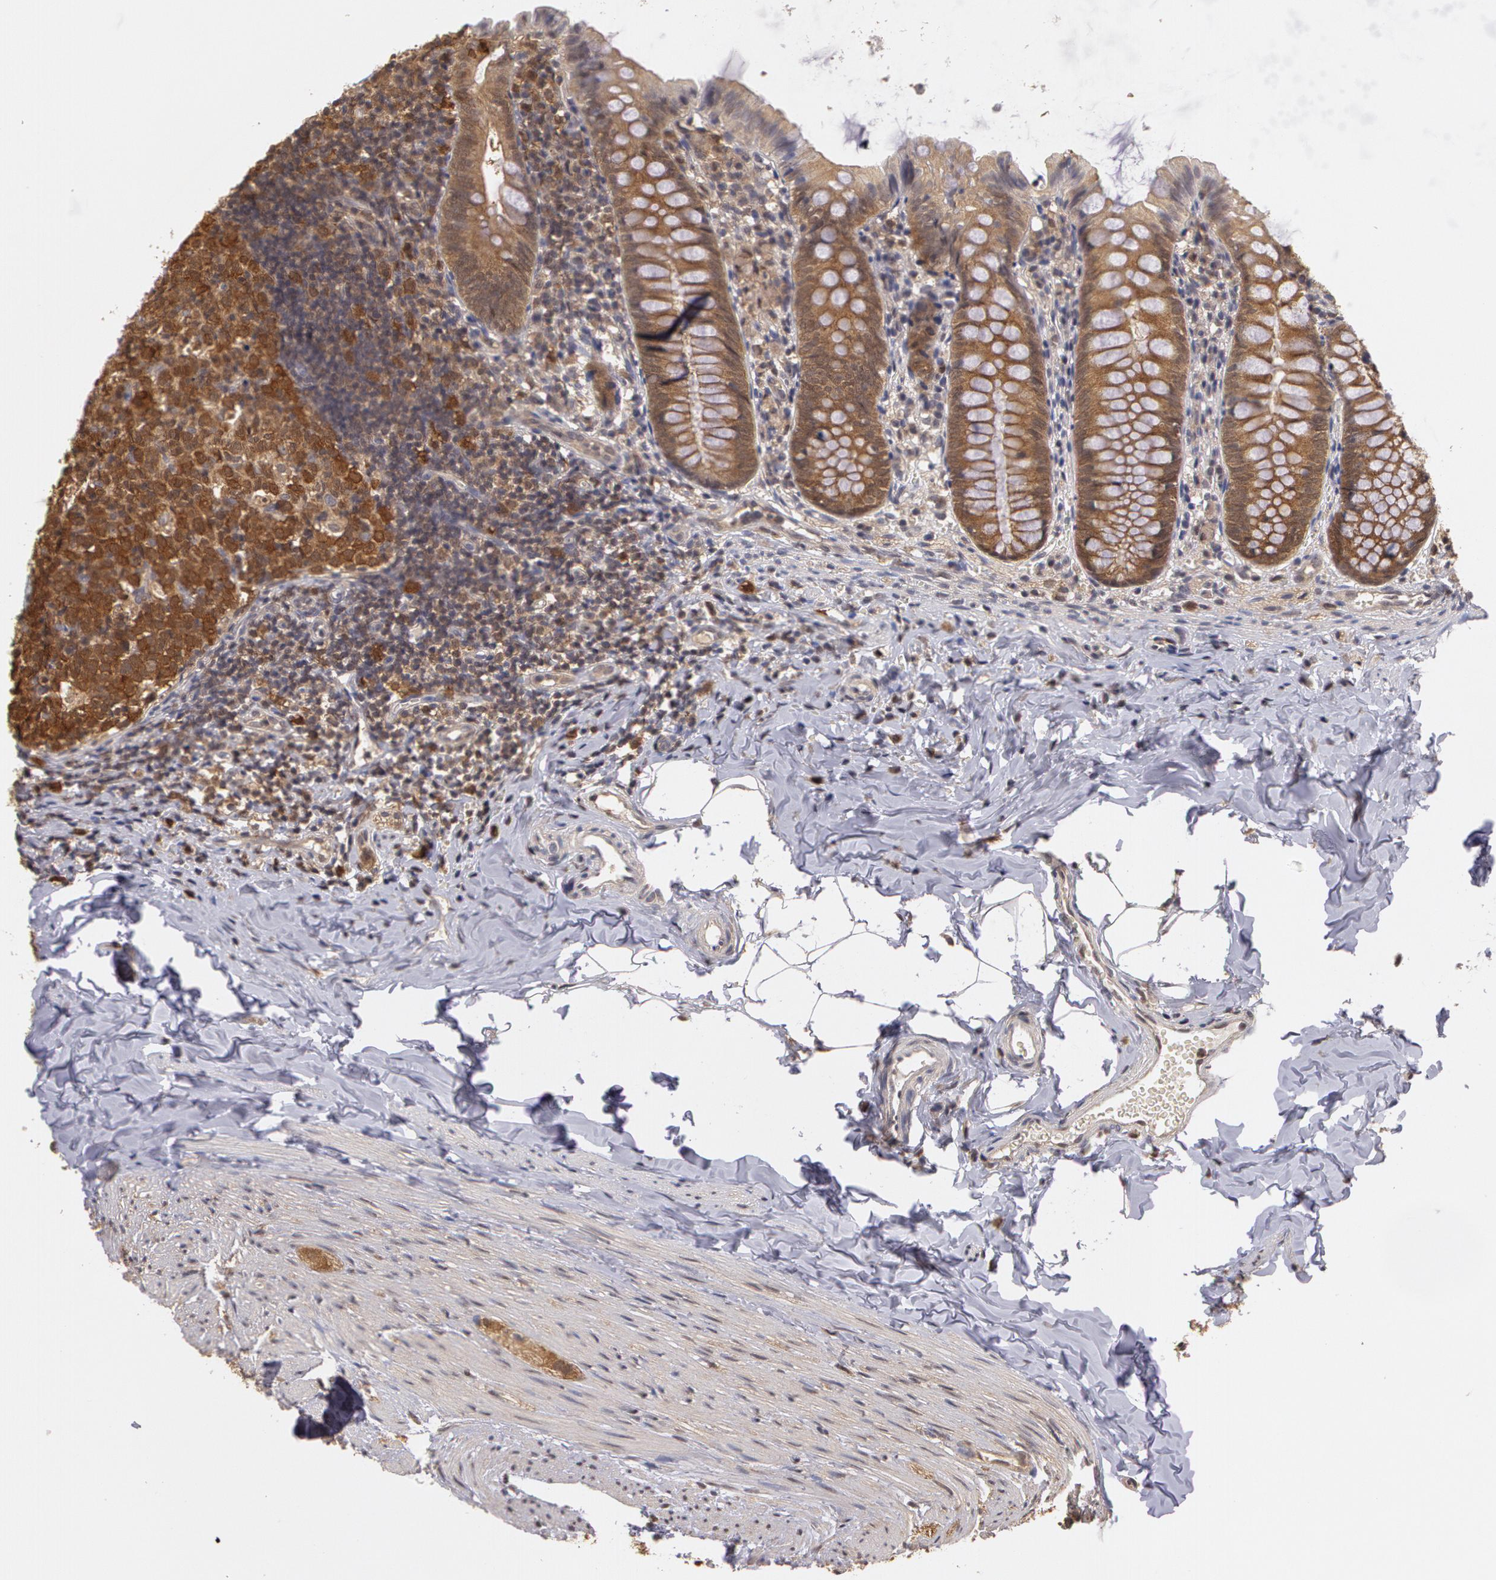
{"staining": {"intensity": "moderate", "quantity": ">75%", "location": "cytoplasmic/membranous"}, "tissue": "appendix", "cell_type": "Glandular cells", "image_type": "normal", "snomed": [{"axis": "morphology", "description": "Normal tissue, NOS"}, {"axis": "topography", "description": "Appendix"}], "caption": "High-power microscopy captured an immunohistochemistry micrograph of unremarkable appendix, revealing moderate cytoplasmic/membranous staining in about >75% of glandular cells.", "gene": "AHSA1", "patient": {"sex": "female", "age": 9}}